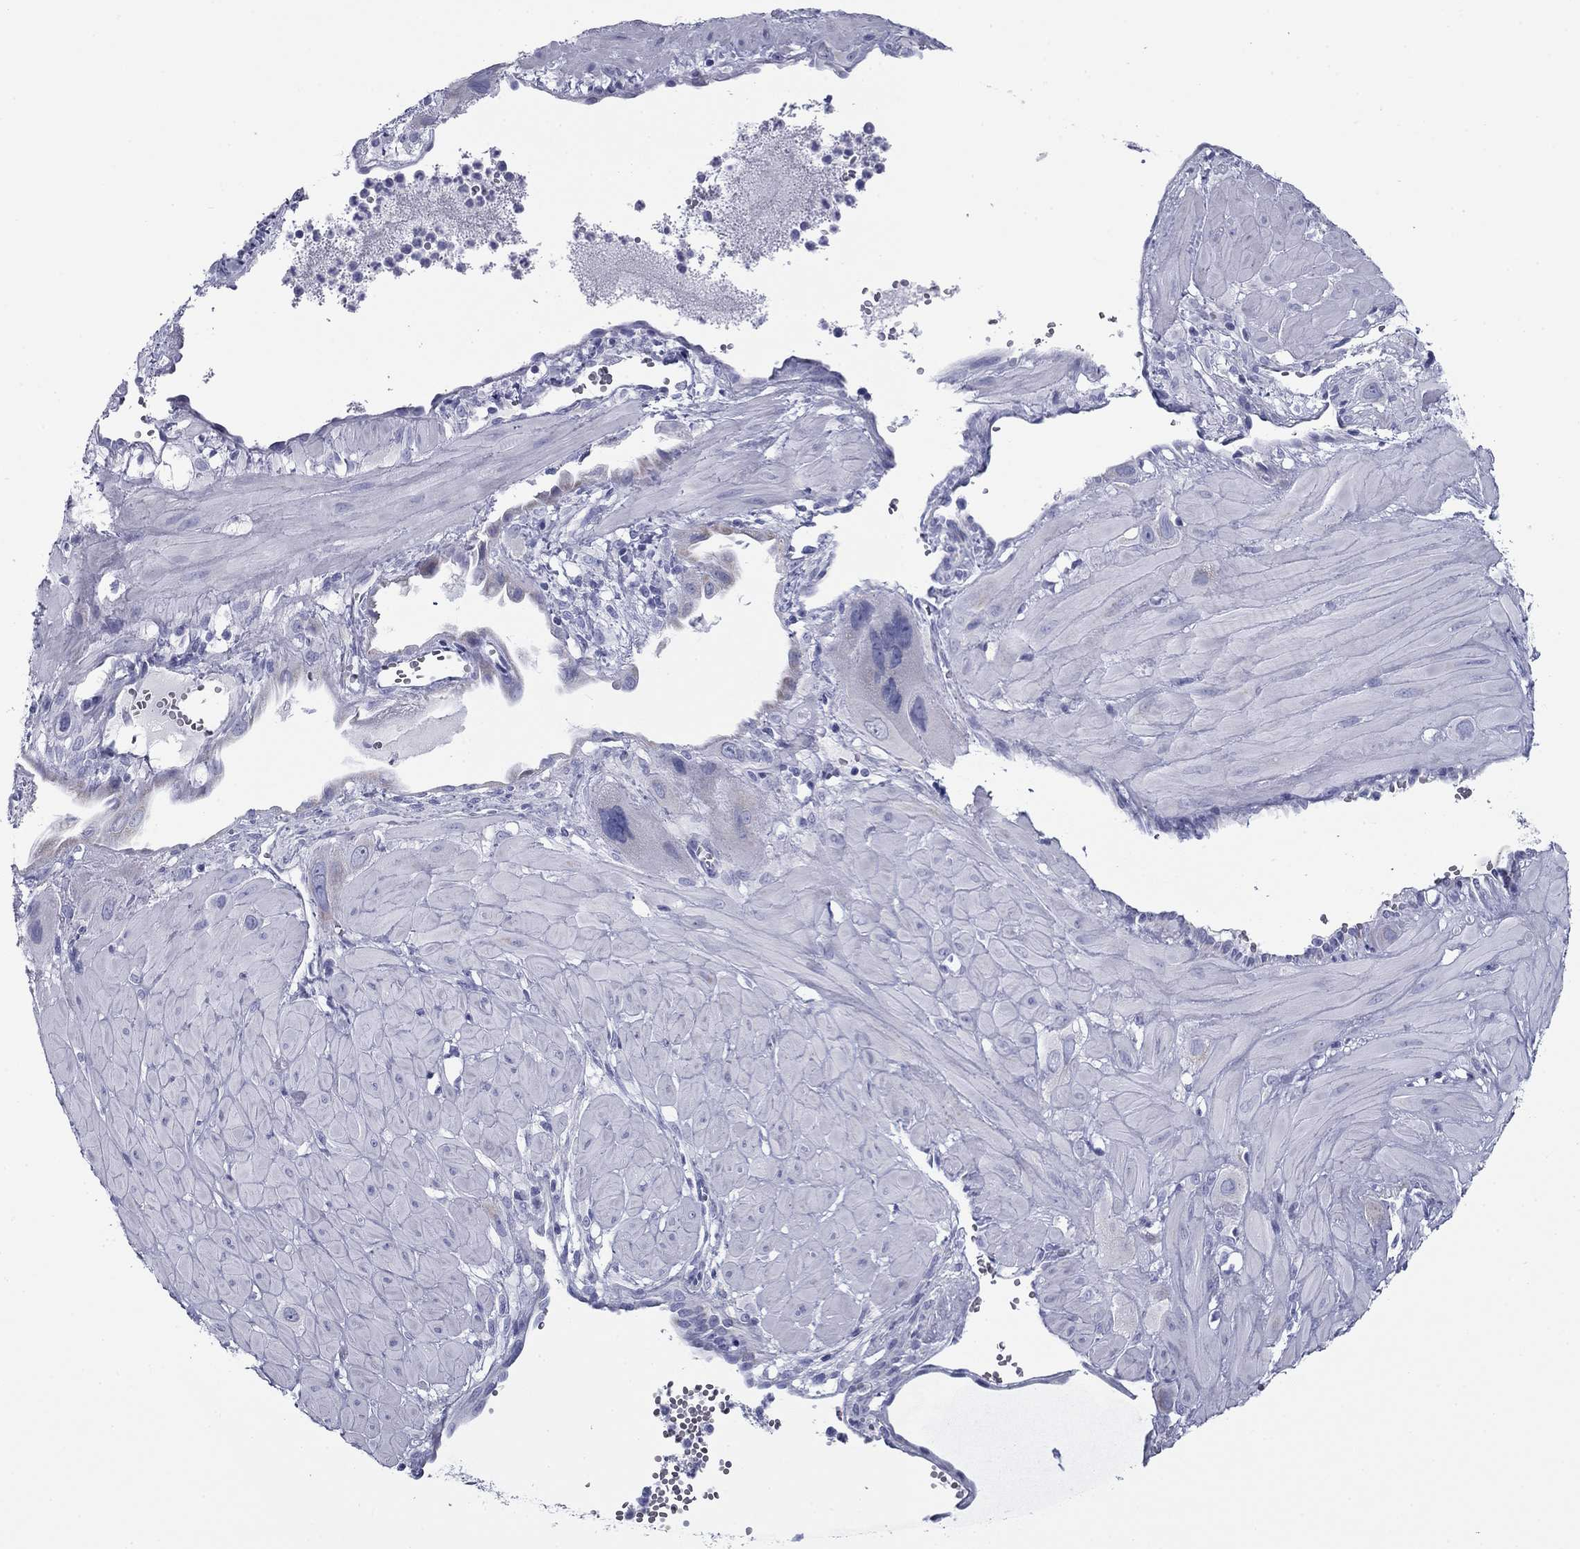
{"staining": {"intensity": "negative", "quantity": "none", "location": "none"}, "tissue": "cervical cancer", "cell_type": "Tumor cells", "image_type": "cancer", "snomed": [{"axis": "morphology", "description": "Squamous cell carcinoma, NOS"}, {"axis": "topography", "description": "Cervix"}], "caption": "Cervical cancer (squamous cell carcinoma) was stained to show a protein in brown. There is no significant positivity in tumor cells. (DAB immunohistochemistry (IHC) with hematoxylin counter stain).", "gene": "ZP2", "patient": {"sex": "female", "age": 34}}